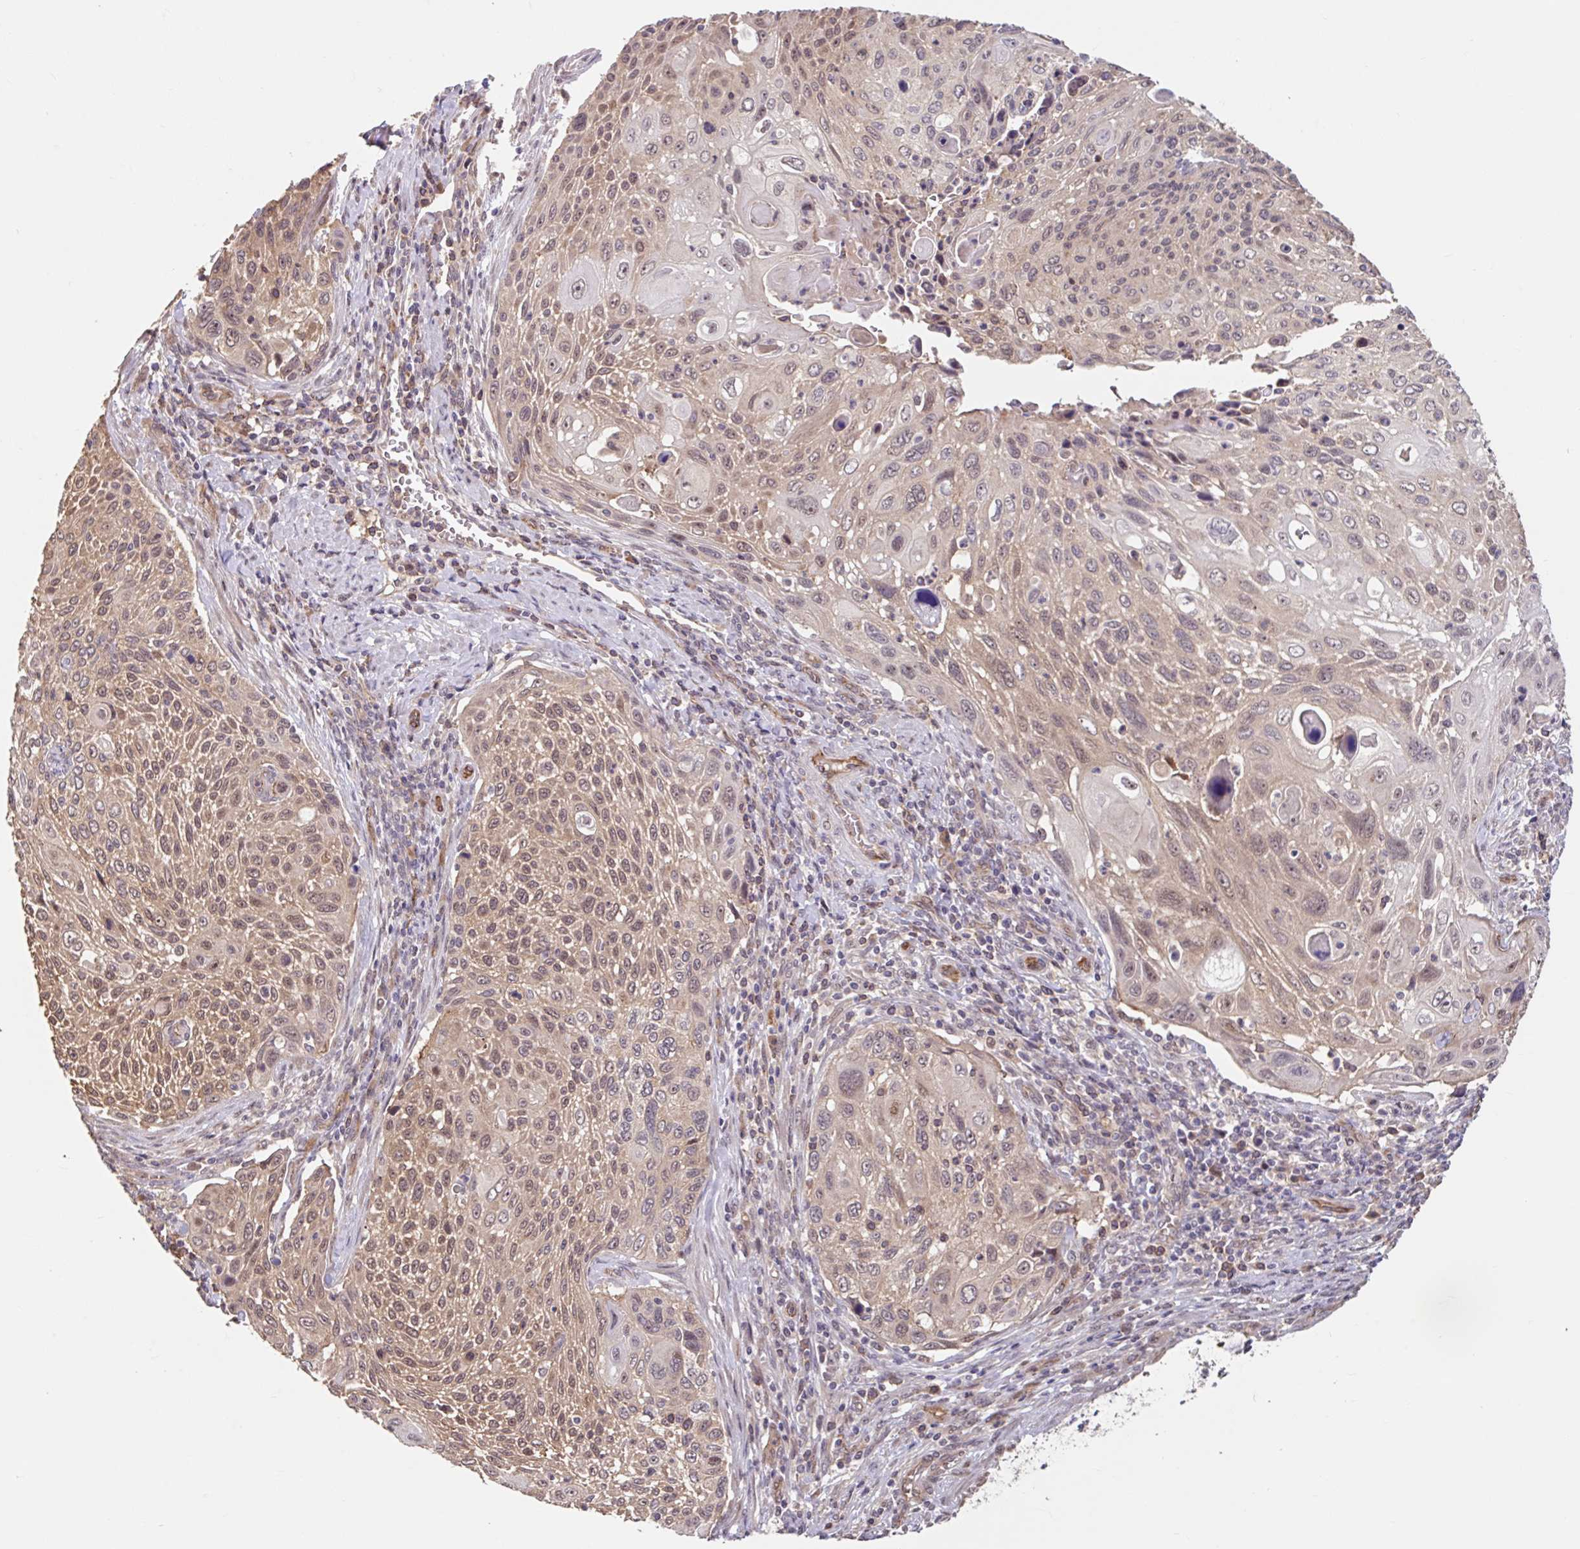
{"staining": {"intensity": "weak", "quantity": ">75%", "location": "cytoplasmic/membranous,nuclear"}, "tissue": "cervical cancer", "cell_type": "Tumor cells", "image_type": "cancer", "snomed": [{"axis": "morphology", "description": "Squamous cell carcinoma, NOS"}, {"axis": "topography", "description": "Cervix"}], "caption": "This photomicrograph demonstrates IHC staining of human cervical squamous cell carcinoma, with low weak cytoplasmic/membranous and nuclear expression in approximately >75% of tumor cells.", "gene": "STYXL1", "patient": {"sex": "female", "age": 70}}